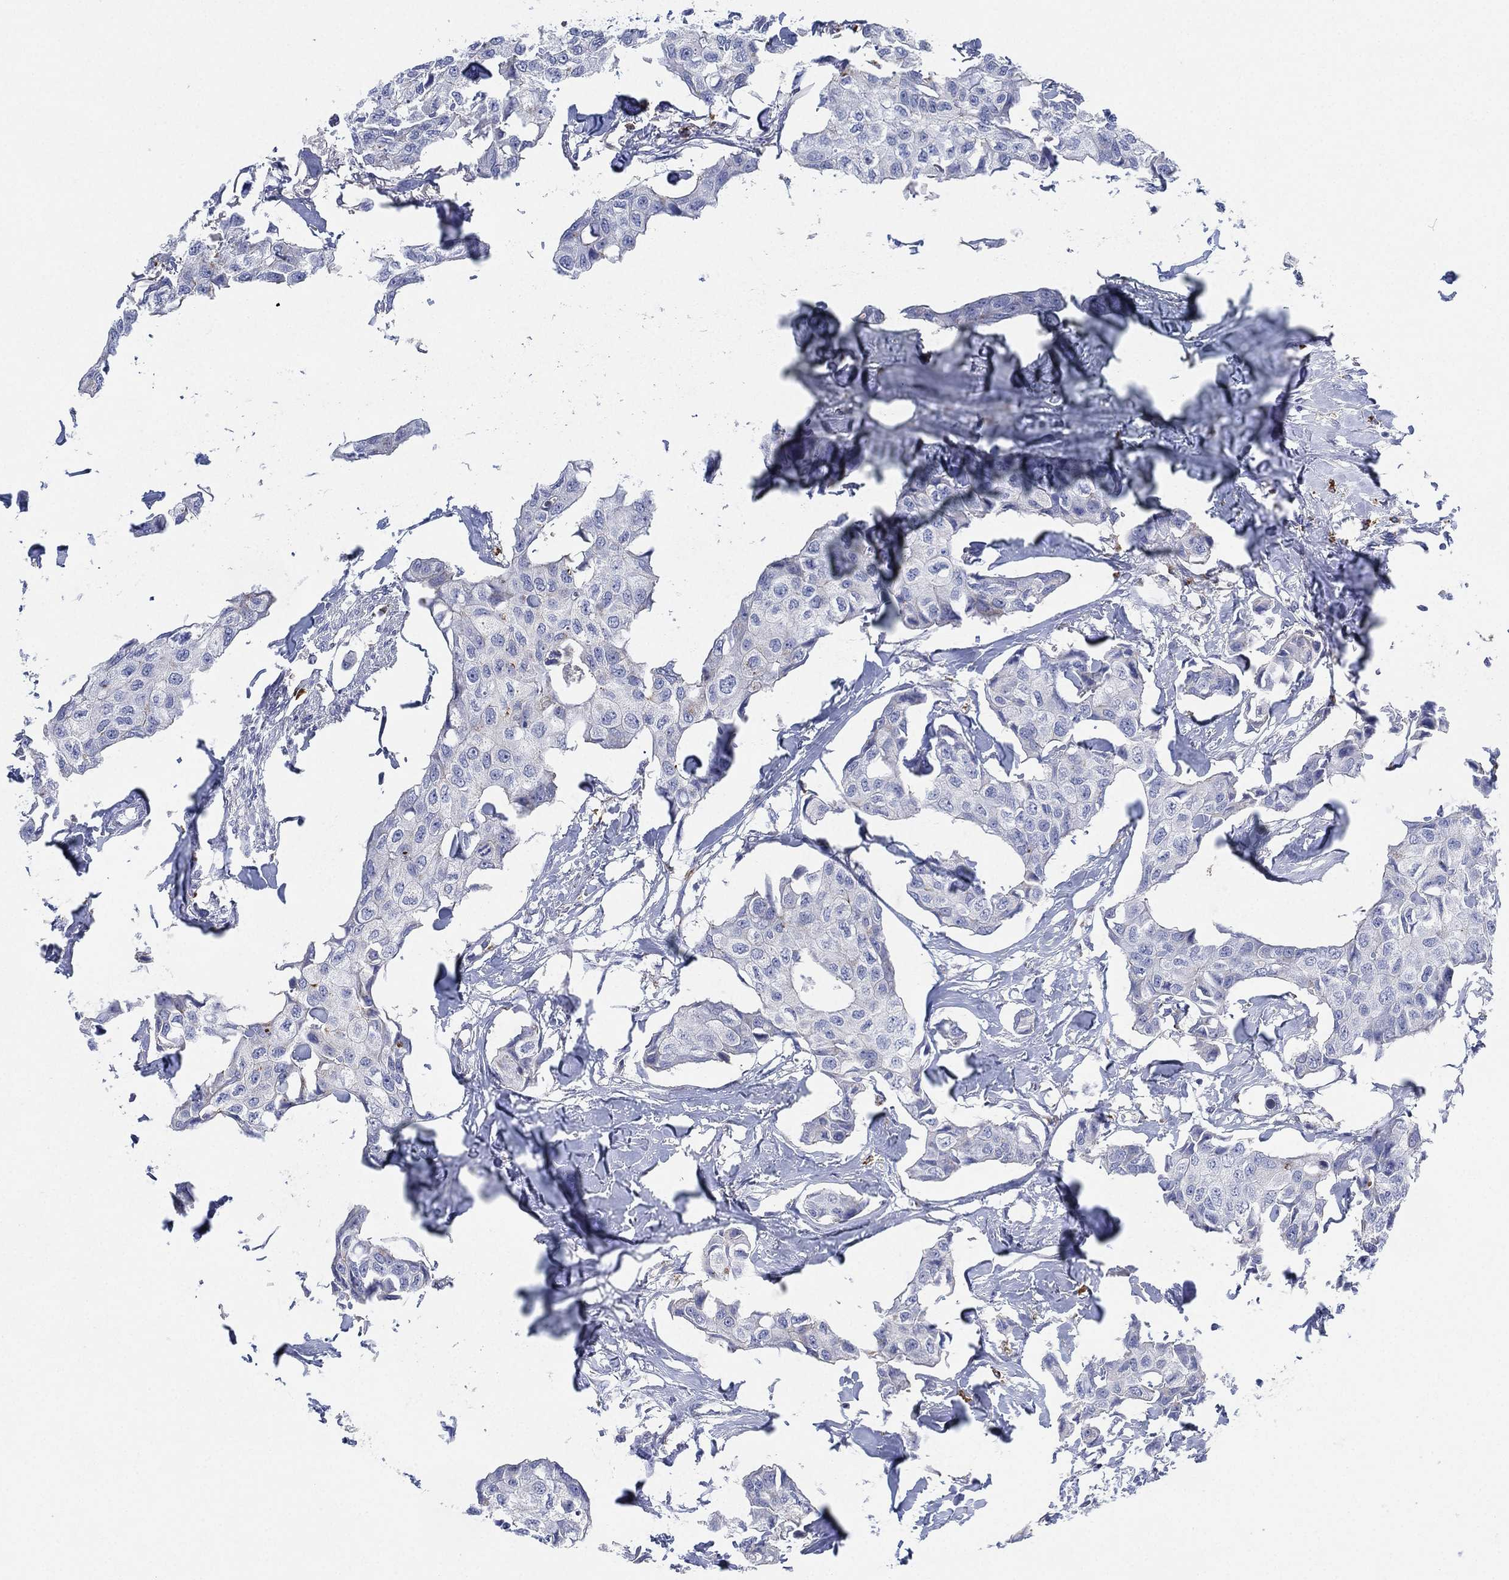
{"staining": {"intensity": "negative", "quantity": "none", "location": "none"}, "tissue": "breast cancer", "cell_type": "Tumor cells", "image_type": "cancer", "snomed": [{"axis": "morphology", "description": "Duct carcinoma"}, {"axis": "topography", "description": "Breast"}], "caption": "Tumor cells show no significant positivity in breast cancer (intraductal carcinoma). (Immunohistochemistry, brightfield microscopy, high magnification).", "gene": "GALNS", "patient": {"sex": "female", "age": 80}}